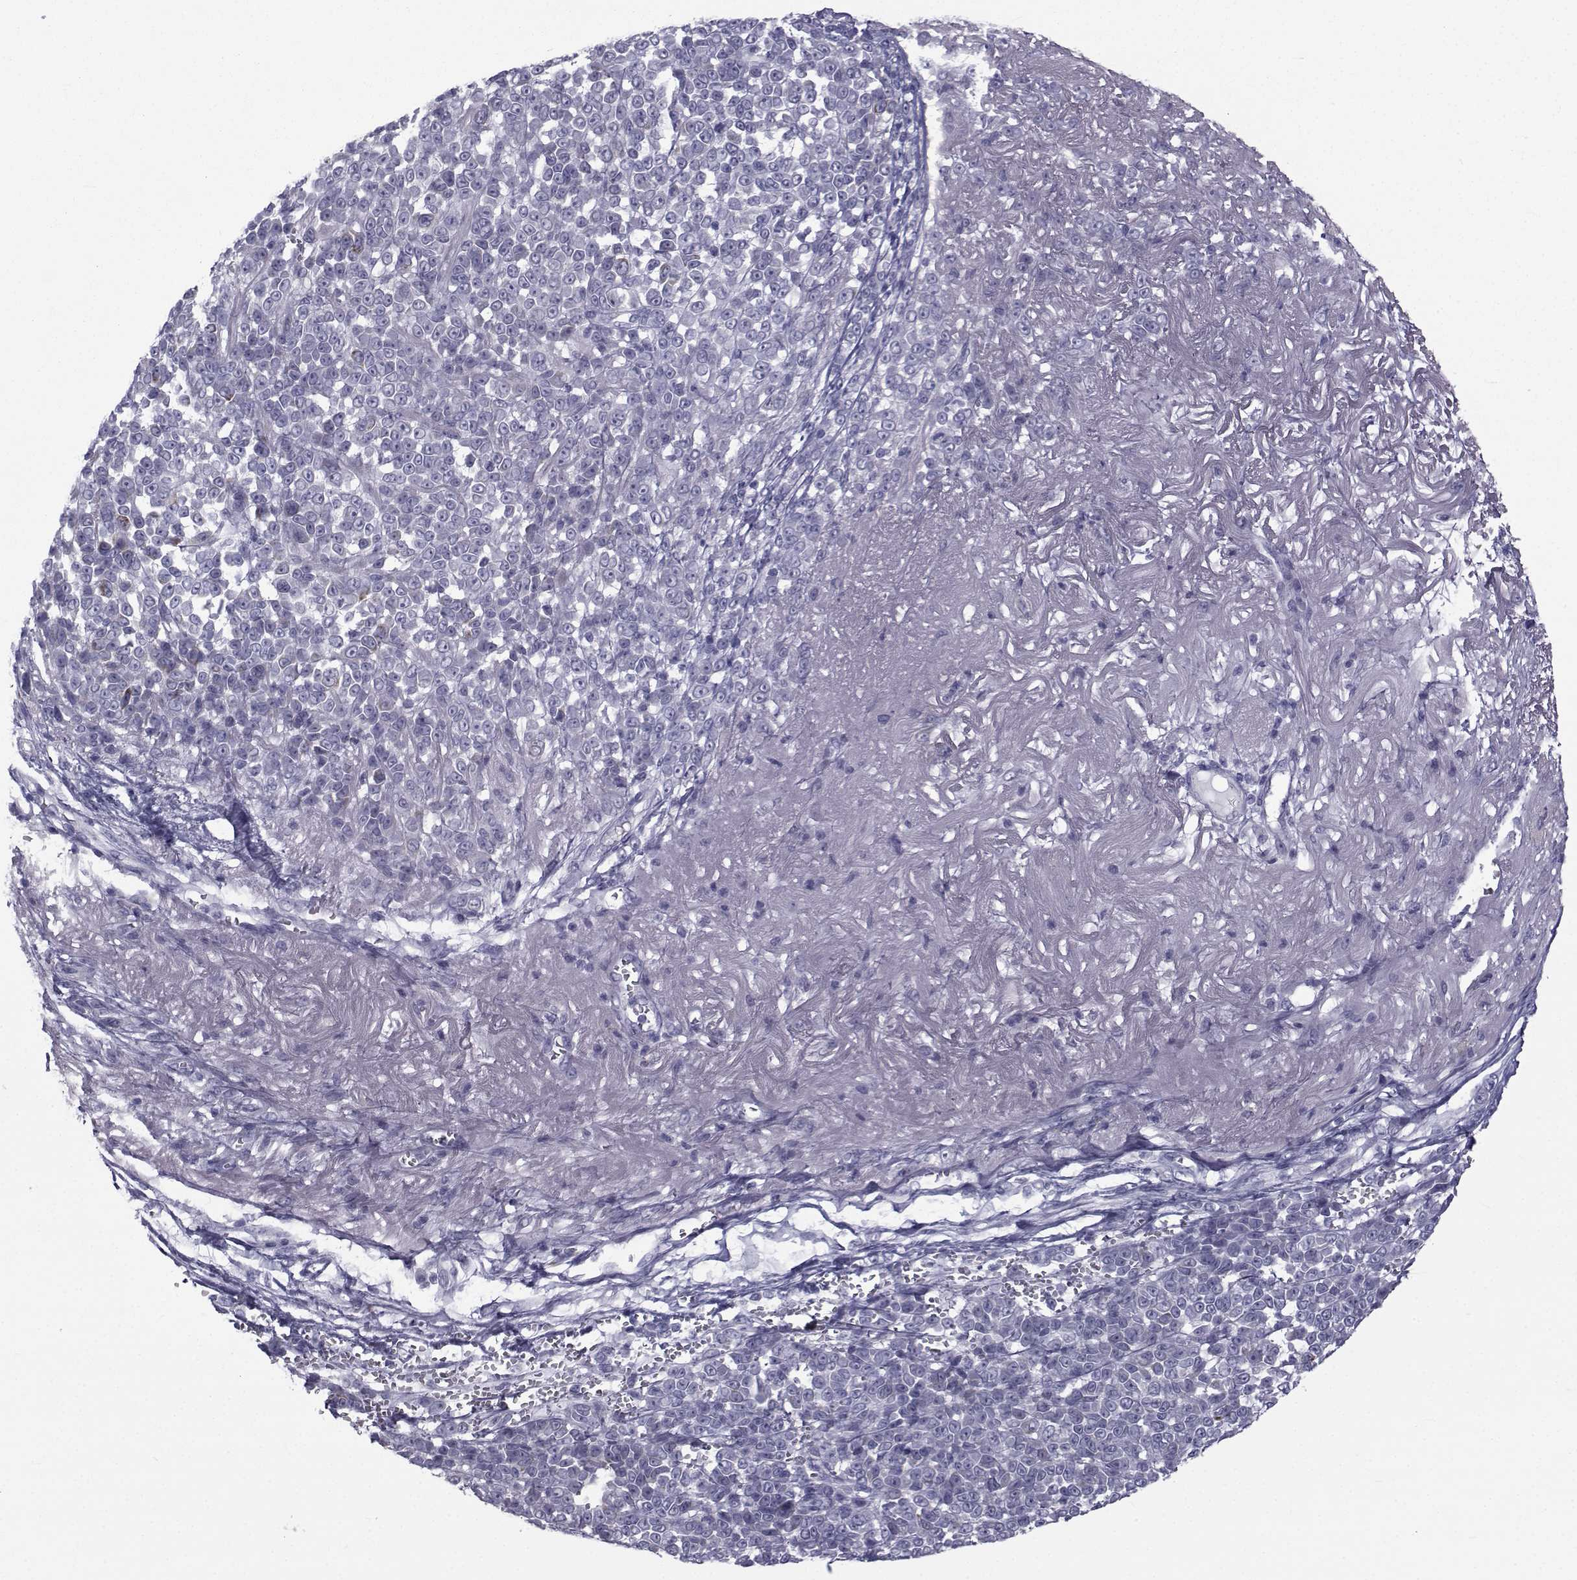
{"staining": {"intensity": "negative", "quantity": "none", "location": "none"}, "tissue": "melanoma", "cell_type": "Tumor cells", "image_type": "cancer", "snomed": [{"axis": "morphology", "description": "Malignant melanoma, NOS"}, {"axis": "topography", "description": "Skin"}], "caption": "Photomicrograph shows no significant protein positivity in tumor cells of melanoma.", "gene": "FDXR", "patient": {"sex": "female", "age": 95}}